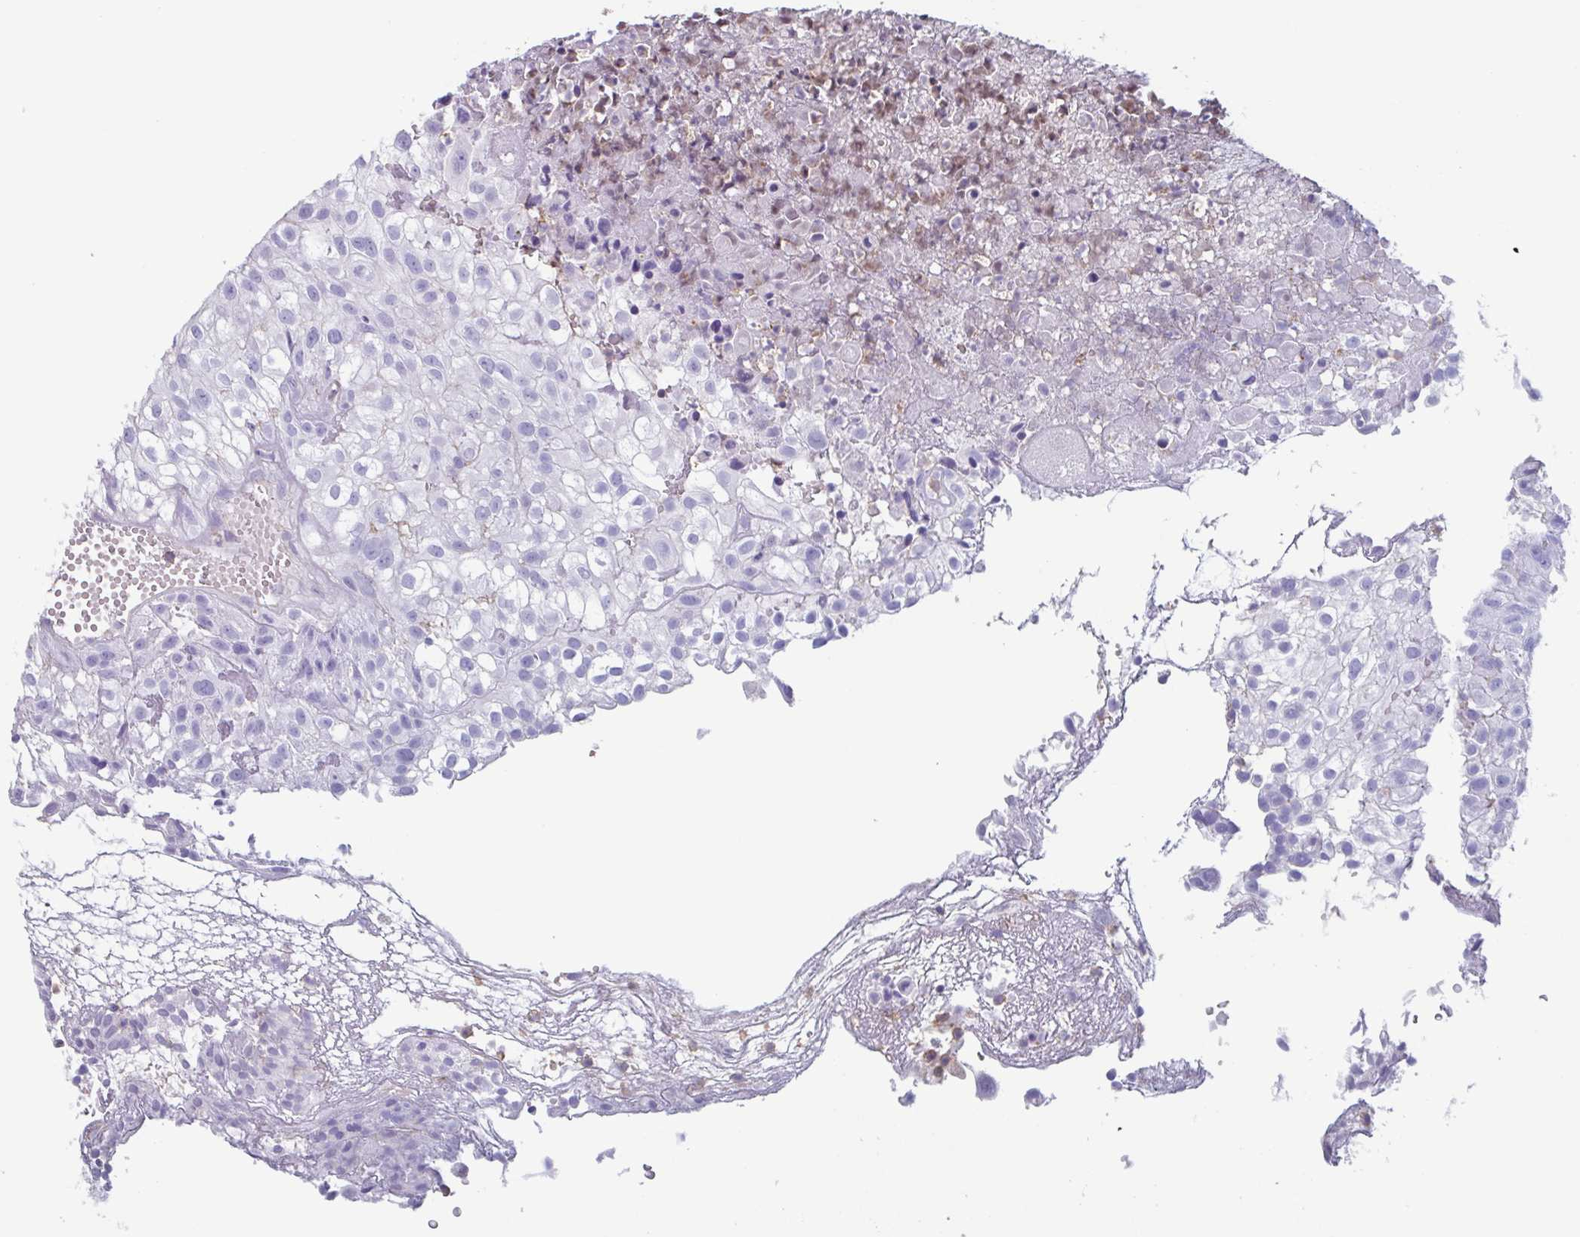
{"staining": {"intensity": "negative", "quantity": "none", "location": "none"}, "tissue": "urothelial cancer", "cell_type": "Tumor cells", "image_type": "cancer", "snomed": [{"axis": "morphology", "description": "Urothelial carcinoma, High grade"}, {"axis": "topography", "description": "Urinary bladder"}], "caption": "High-grade urothelial carcinoma was stained to show a protein in brown. There is no significant expression in tumor cells.", "gene": "BPI", "patient": {"sex": "male", "age": 56}}